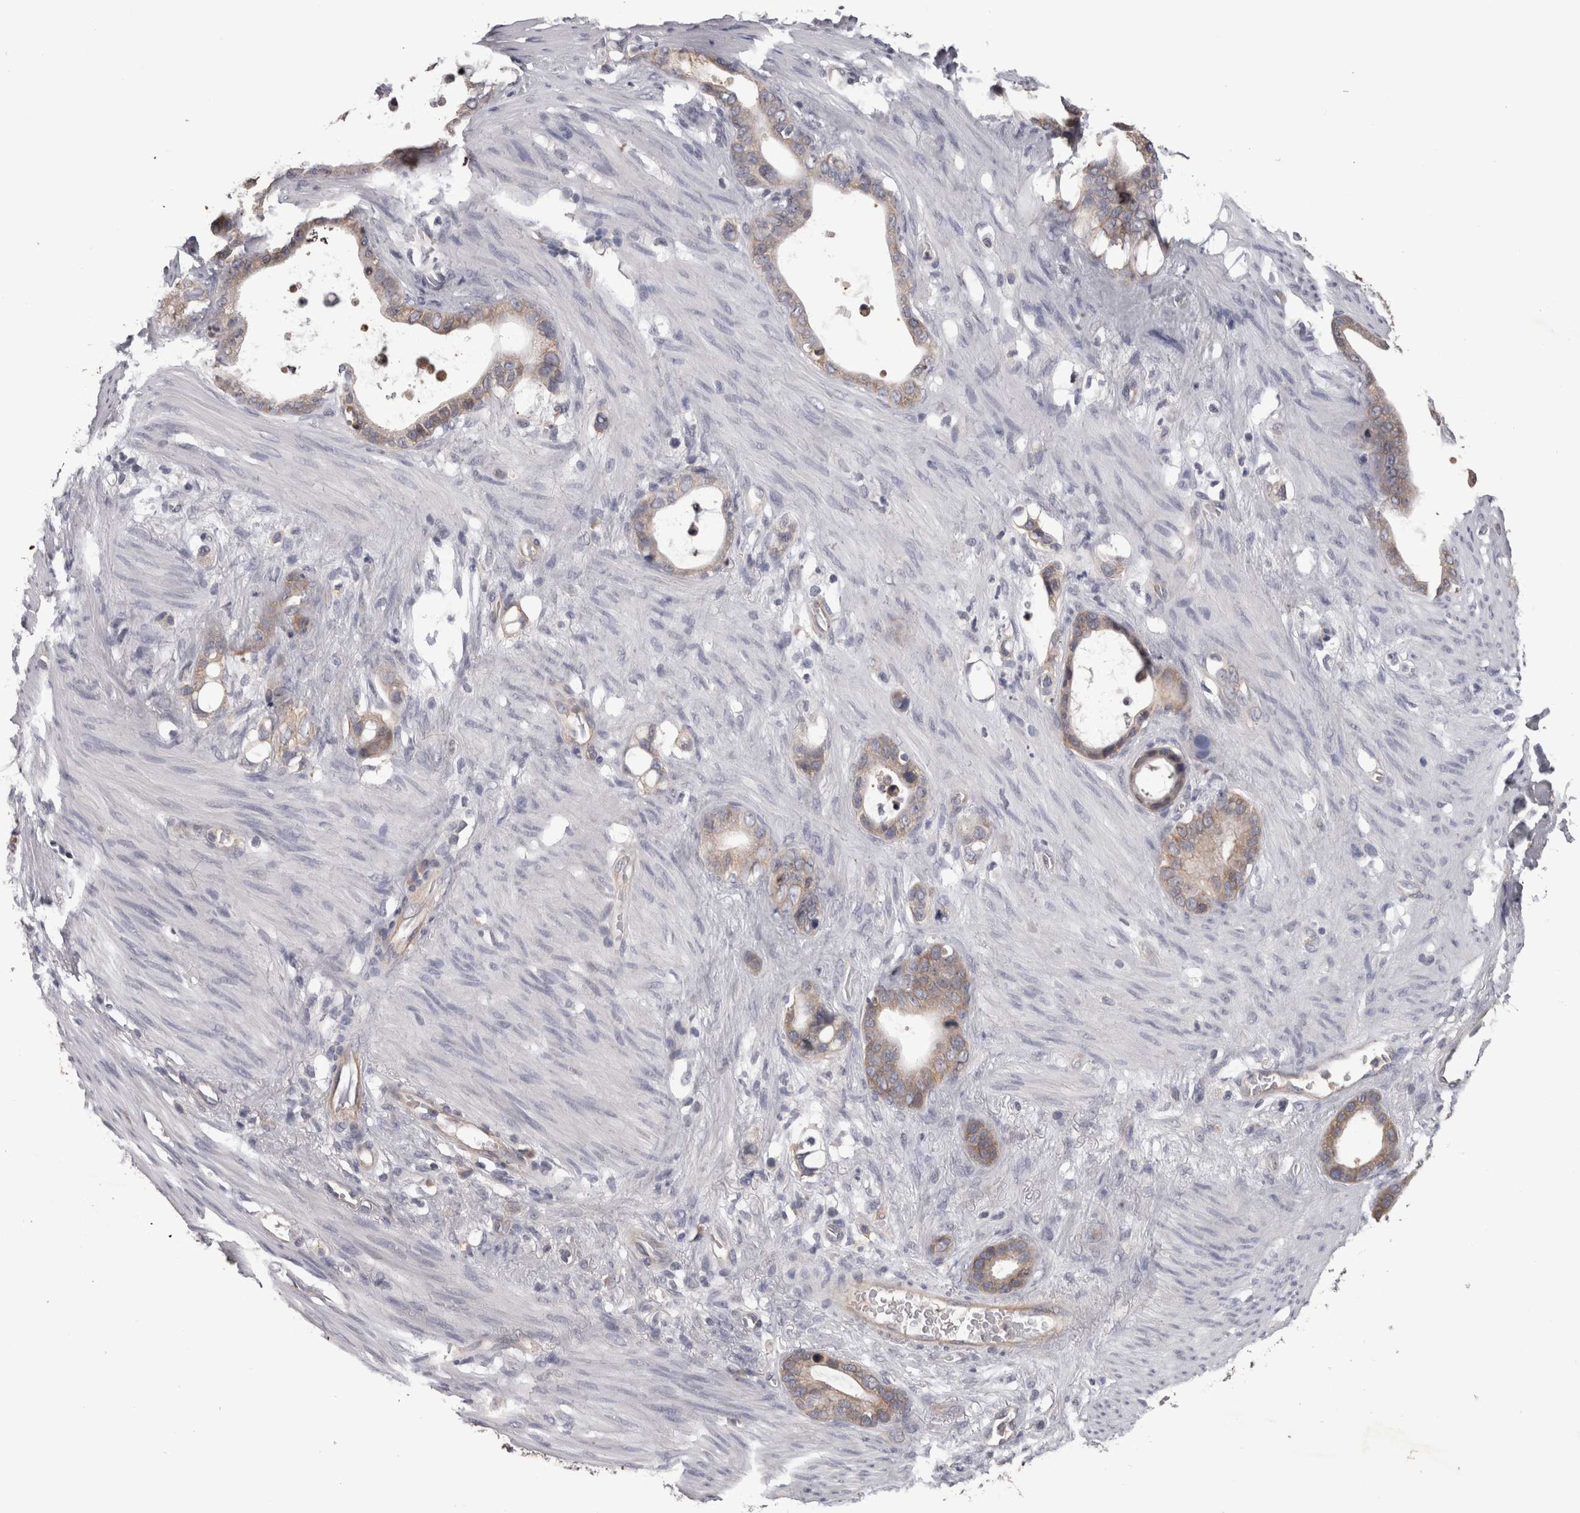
{"staining": {"intensity": "weak", "quantity": ">75%", "location": "cytoplasmic/membranous"}, "tissue": "stomach cancer", "cell_type": "Tumor cells", "image_type": "cancer", "snomed": [{"axis": "morphology", "description": "Adenocarcinoma, NOS"}, {"axis": "topography", "description": "Stomach"}], "caption": "IHC photomicrograph of adenocarcinoma (stomach) stained for a protein (brown), which displays low levels of weak cytoplasmic/membranous expression in about >75% of tumor cells.", "gene": "PON3", "patient": {"sex": "female", "age": 75}}